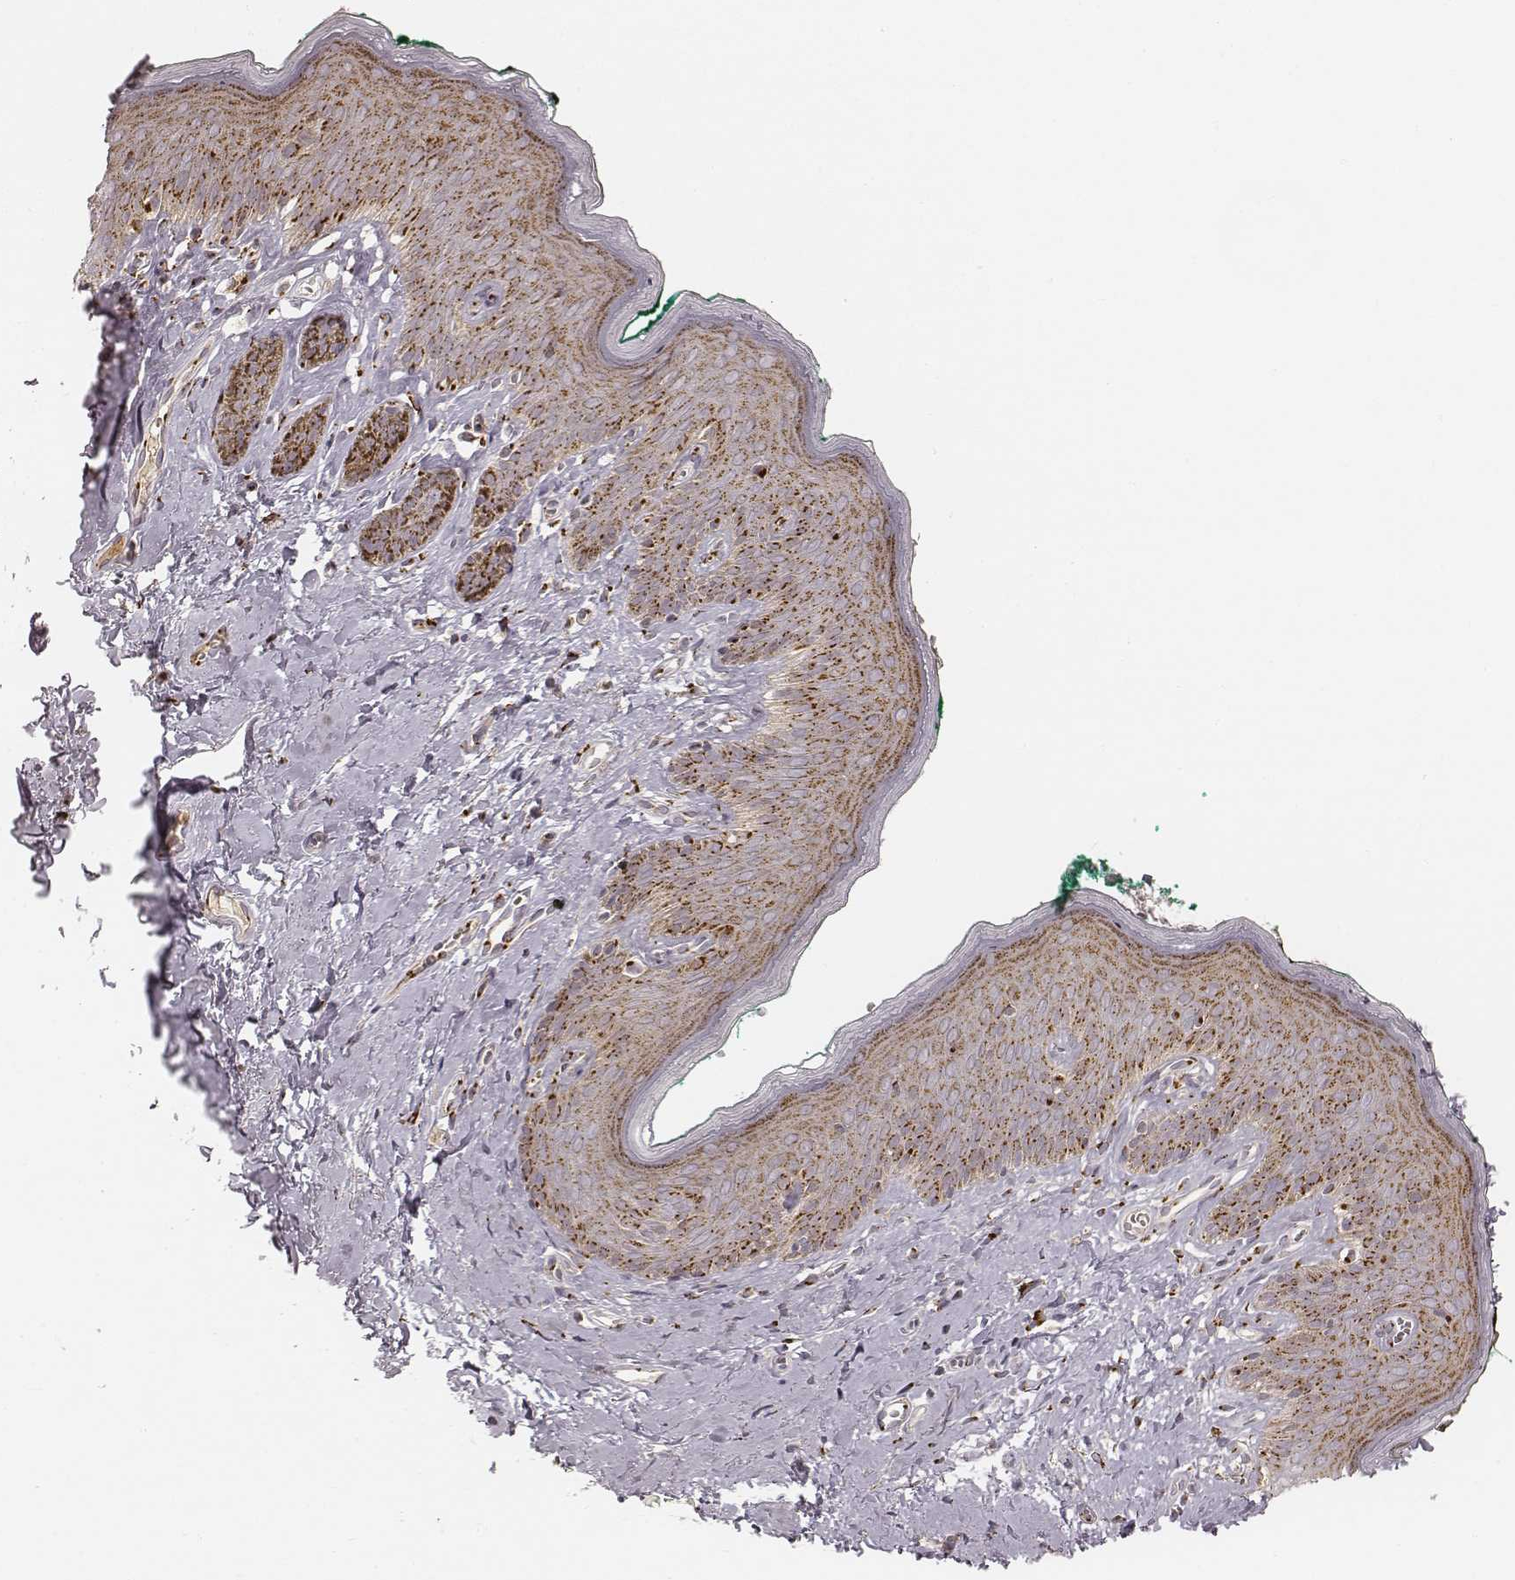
{"staining": {"intensity": "moderate", "quantity": "25%-75%", "location": "cytoplasmic/membranous"}, "tissue": "skin", "cell_type": "Epidermal cells", "image_type": "normal", "snomed": [{"axis": "morphology", "description": "Normal tissue, NOS"}, {"axis": "topography", "description": "Vulva"}], "caption": "IHC histopathology image of unremarkable skin: human skin stained using immunohistochemistry (IHC) exhibits medium levels of moderate protein expression localized specifically in the cytoplasmic/membranous of epidermal cells, appearing as a cytoplasmic/membranous brown color.", "gene": "GORASP2", "patient": {"sex": "female", "age": 66}}